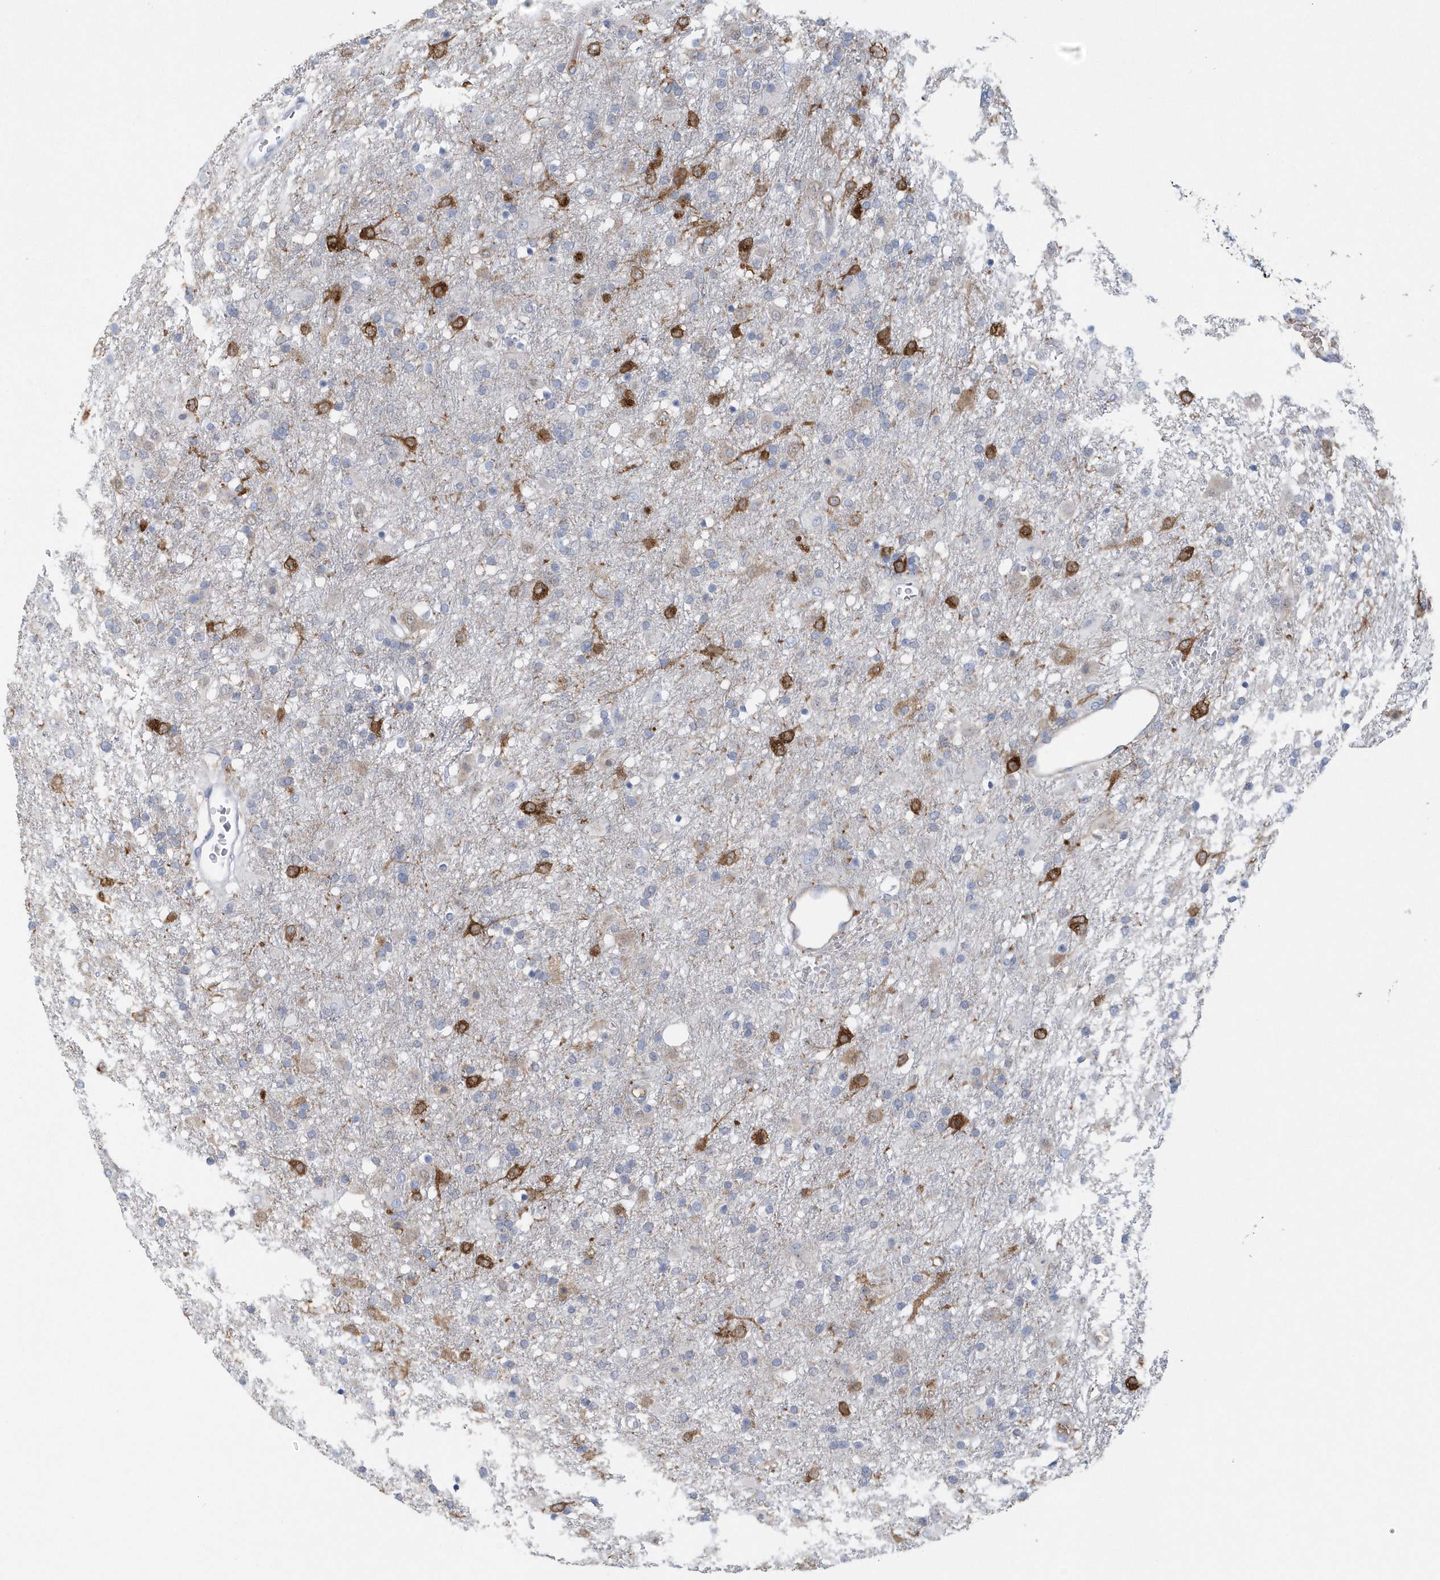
{"staining": {"intensity": "negative", "quantity": "none", "location": "none"}, "tissue": "glioma", "cell_type": "Tumor cells", "image_type": "cancer", "snomed": [{"axis": "morphology", "description": "Glioma, malignant, Low grade"}, {"axis": "topography", "description": "Brain"}], "caption": "Tumor cells are negative for brown protein staining in glioma.", "gene": "SPATA18", "patient": {"sex": "male", "age": 65}}